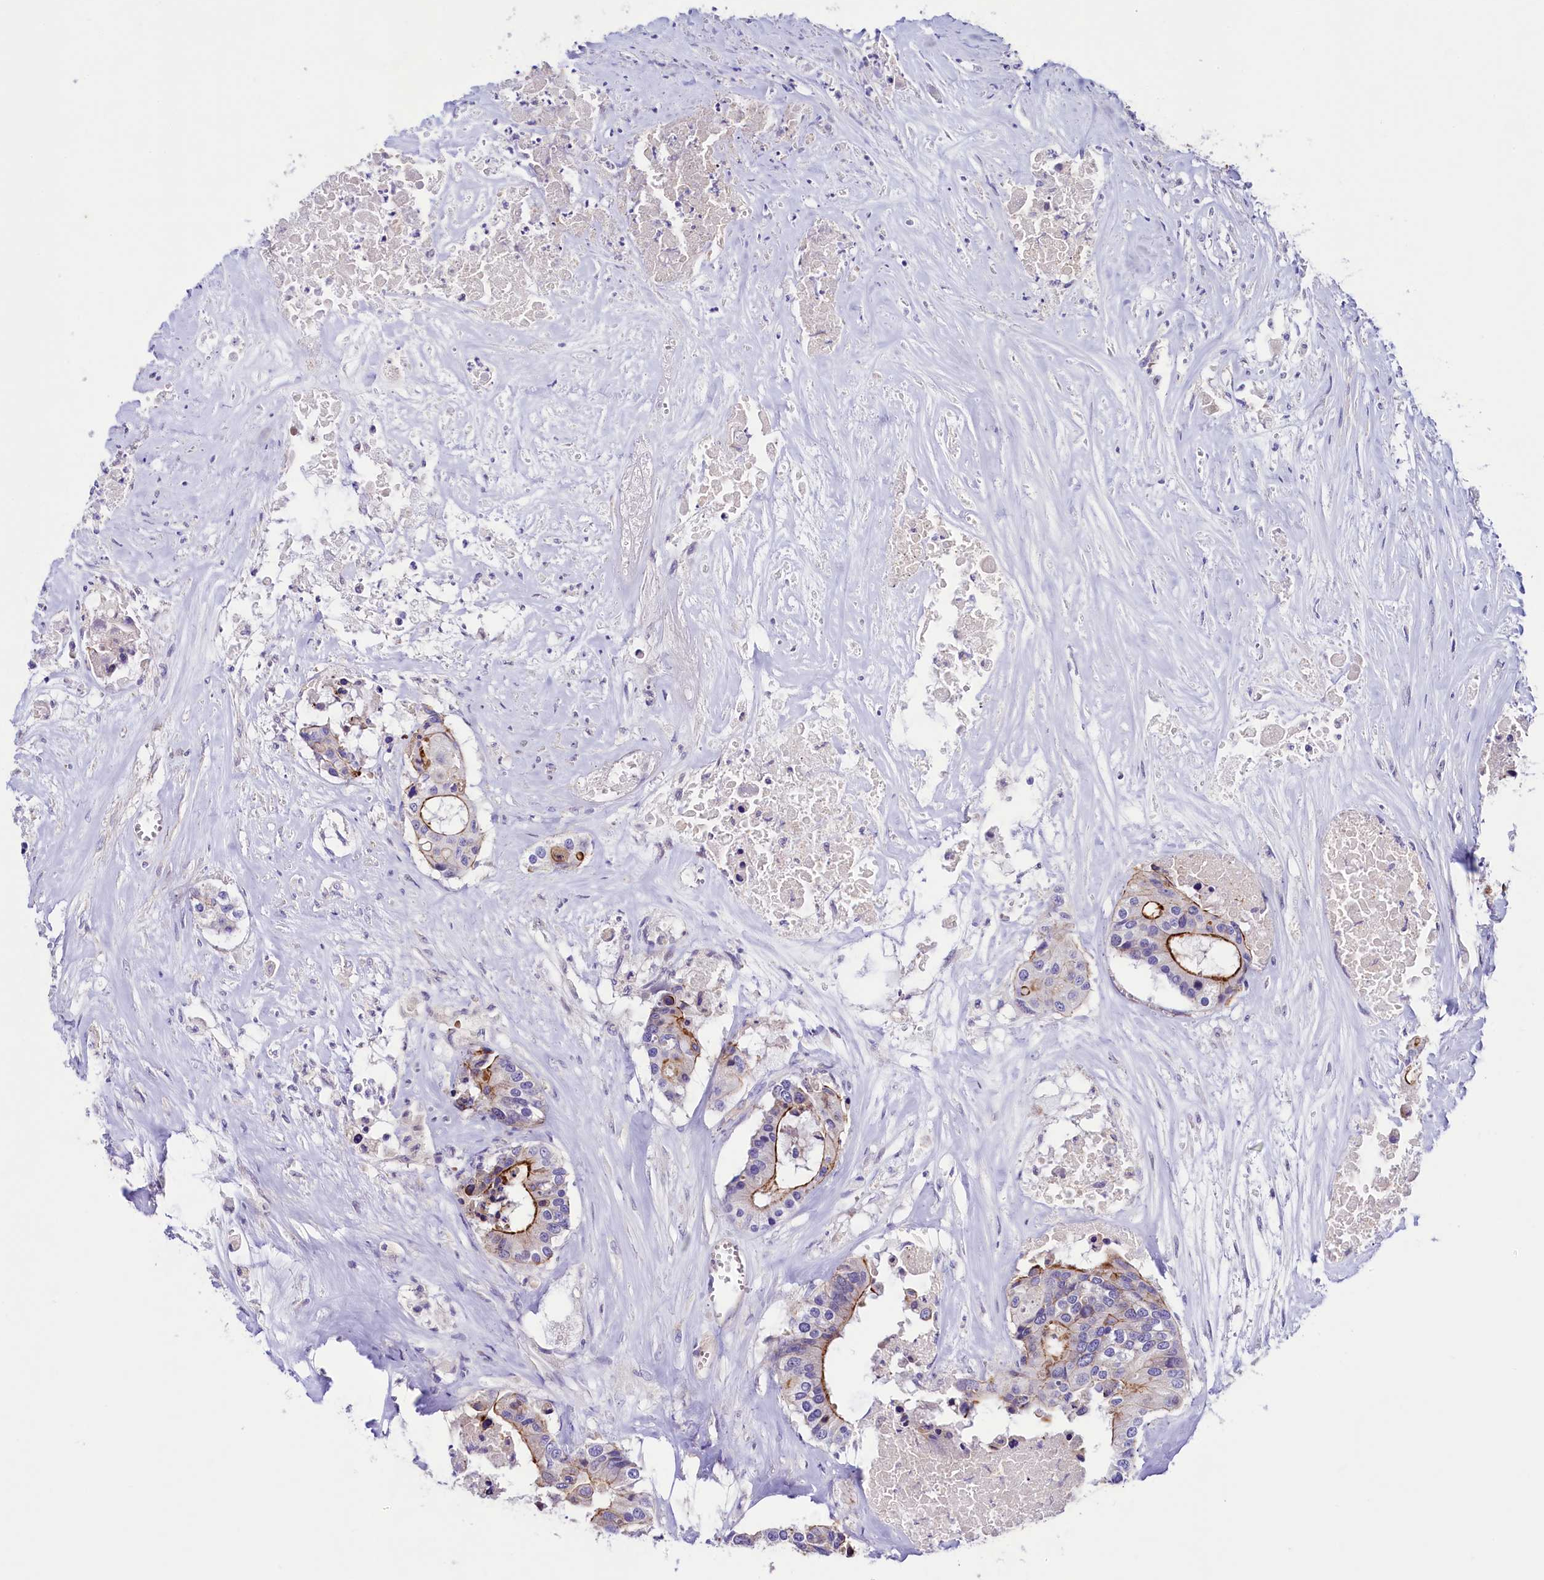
{"staining": {"intensity": "strong", "quantity": "25%-75%", "location": "cytoplasmic/membranous"}, "tissue": "colorectal cancer", "cell_type": "Tumor cells", "image_type": "cancer", "snomed": [{"axis": "morphology", "description": "Adenocarcinoma, NOS"}, {"axis": "topography", "description": "Colon"}], "caption": "Adenocarcinoma (colorectal) stained for a protein (brown) demonstrates strong cytoplasmic/membranous positive expression in about 25%-75% of tumor cells.", "gene": "SLF1", "patient": {"sex": "male", "age": 77}}